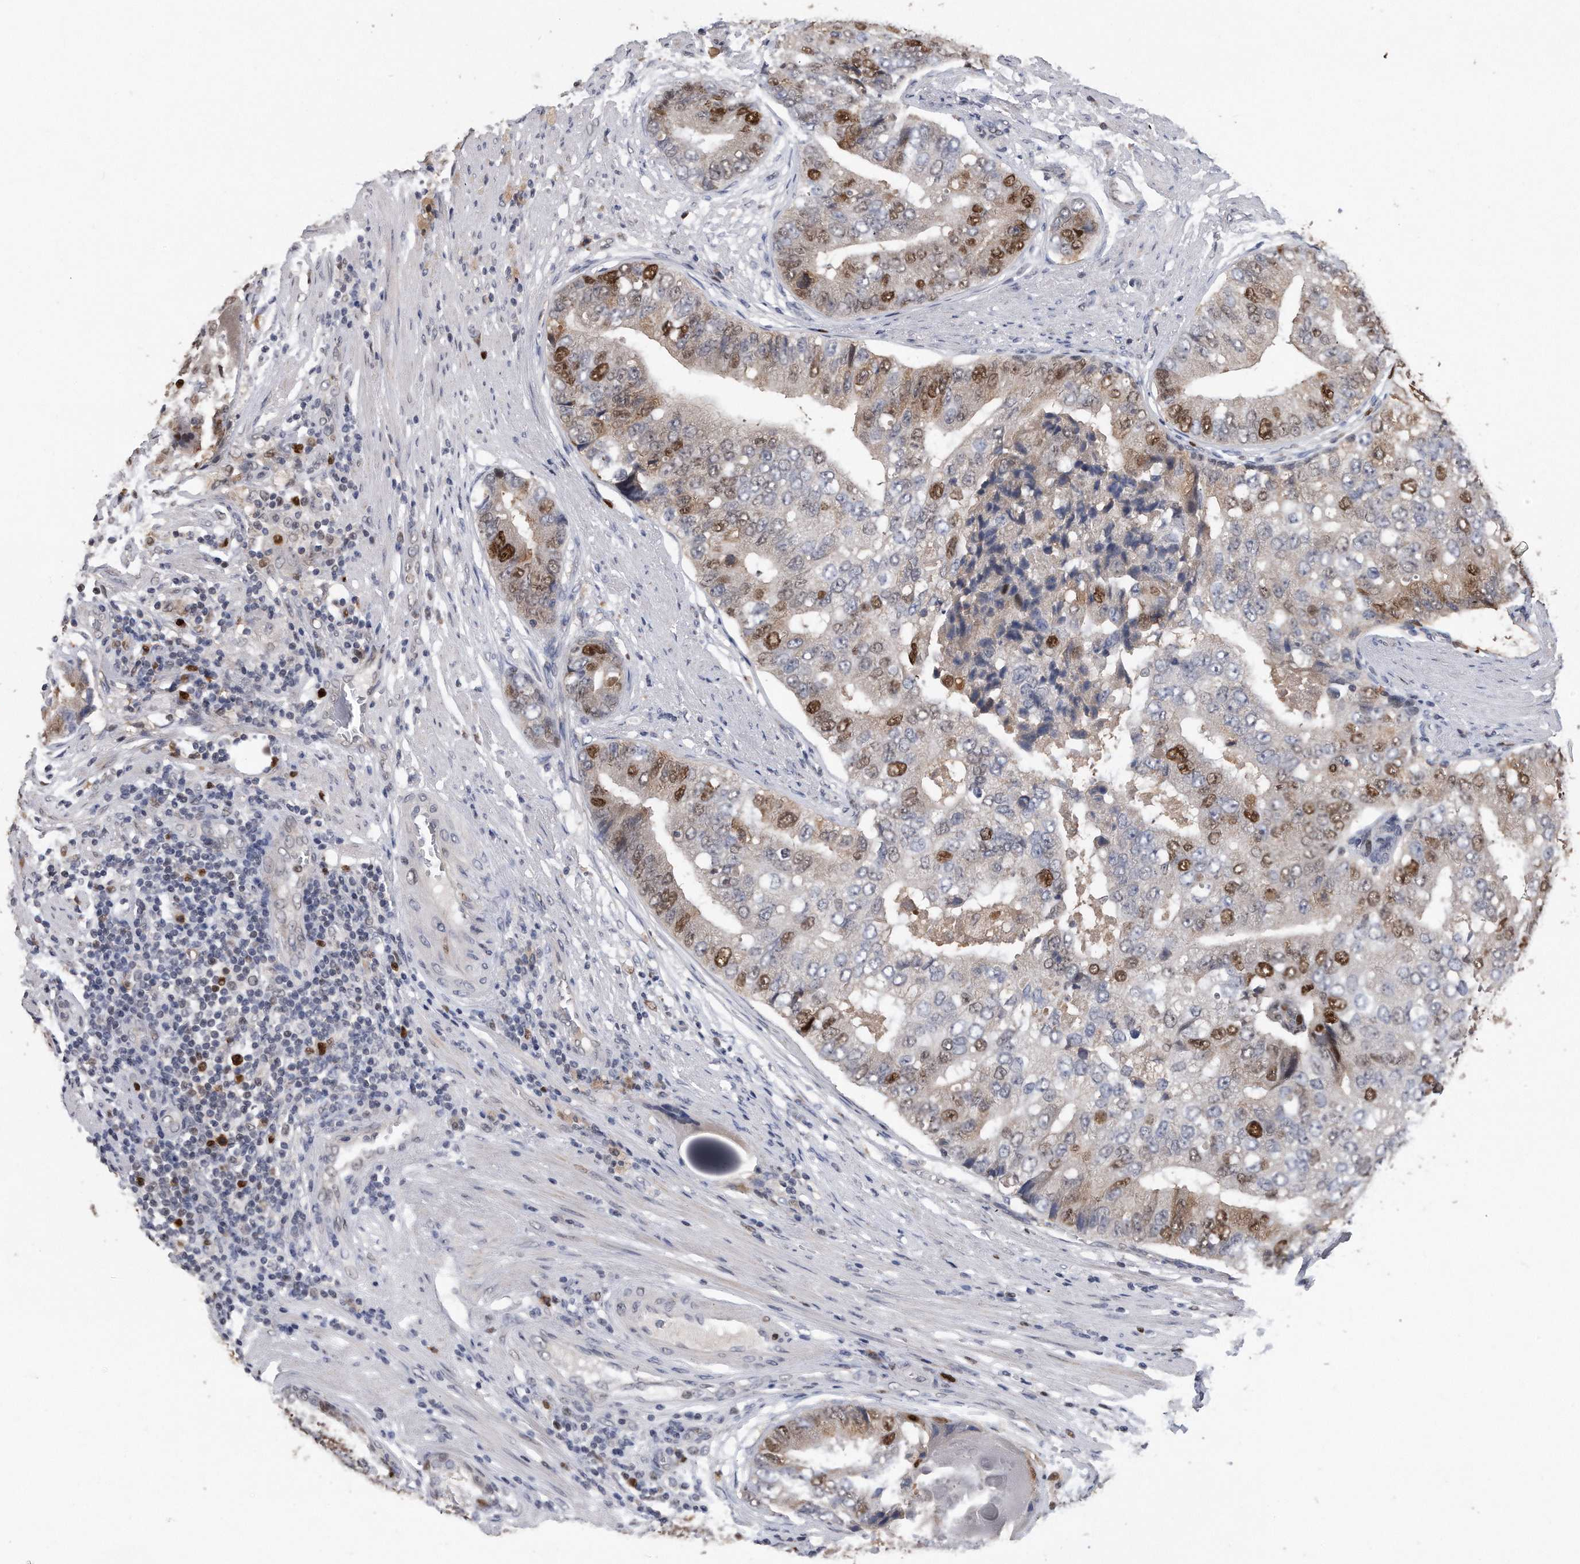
{"staining": {"intensity": "strong", "quantity": "<25%", "location": "nuclear"}, "tissue": "prostate cancer", "cell_type": "Tumor cells", "image_type": "cancer", "snomed": [{"axis": "morphology", "description": "Adenocarcinoma, High grade"}, {"axis": "topography", "description": "Prostate"}], "caption": "Human prostate cancer stained with a protein marker exhibits strong staining in tumor cells.", "gene": "PCNA", "patient": {"sex": "male", "age": 70}}